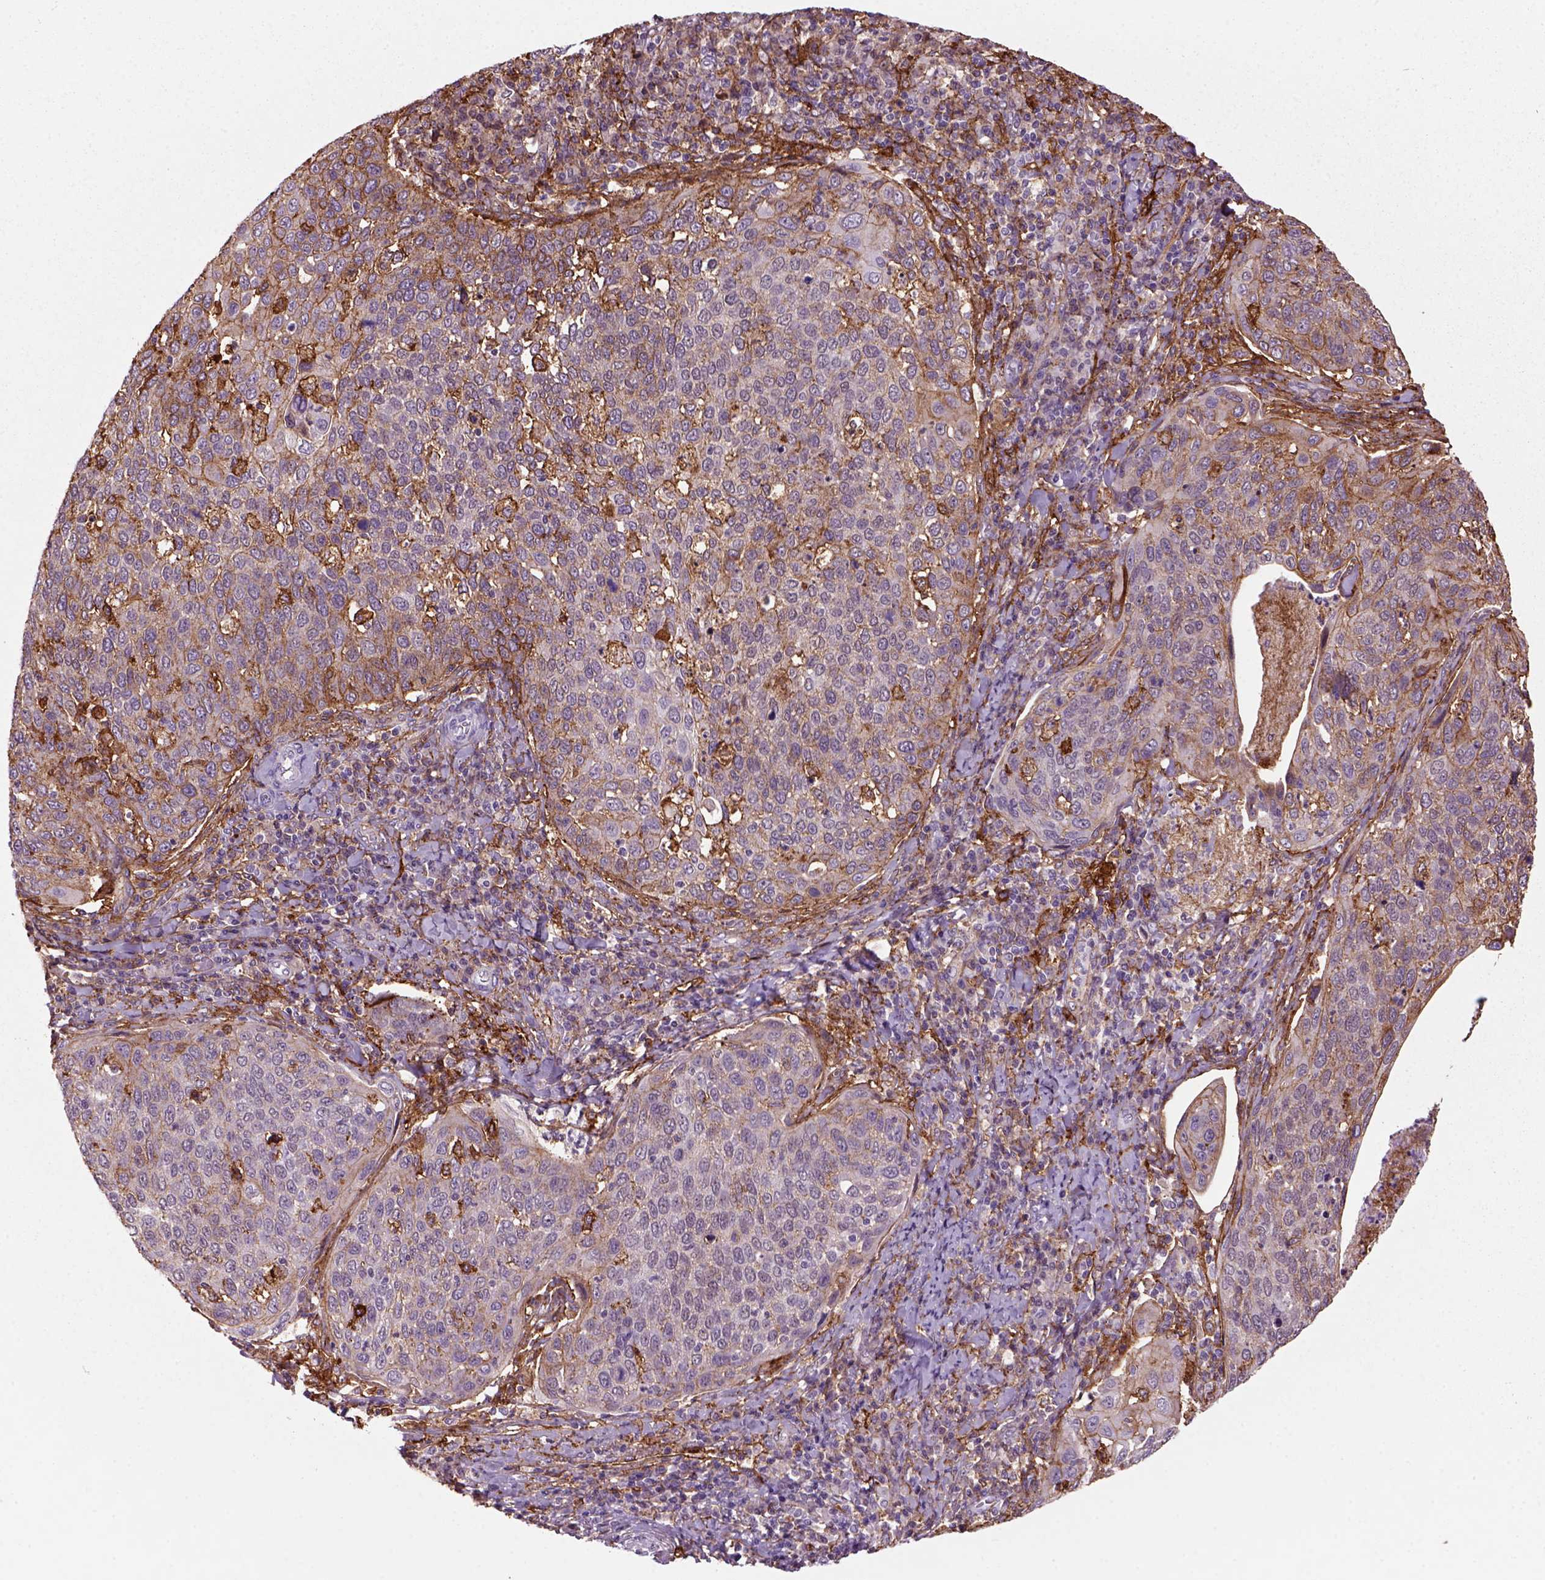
{"staining": {"intensity": "moderate", "quantity": "<25%", "location": "cytoplasmic/membranous"}, "tissue": "cervical cancer", "cell_type": "Tumor cells", "image_type": "cancer", "snomed": [{"axis": "morphology", "description": "Squamous cell carcinoma, NOS"}, {"axis": "topography", "description": "Cervix"}], "caption": "A high-resolution photomicrograph shows IHC staining of squamous cell carcinoma (cervical), which shows moderate cytoplasmic/membranous staining in approximately <25% of tumor cells.", "gene": "MARCKS", "patient": {"sex": "female", "age": 54}}